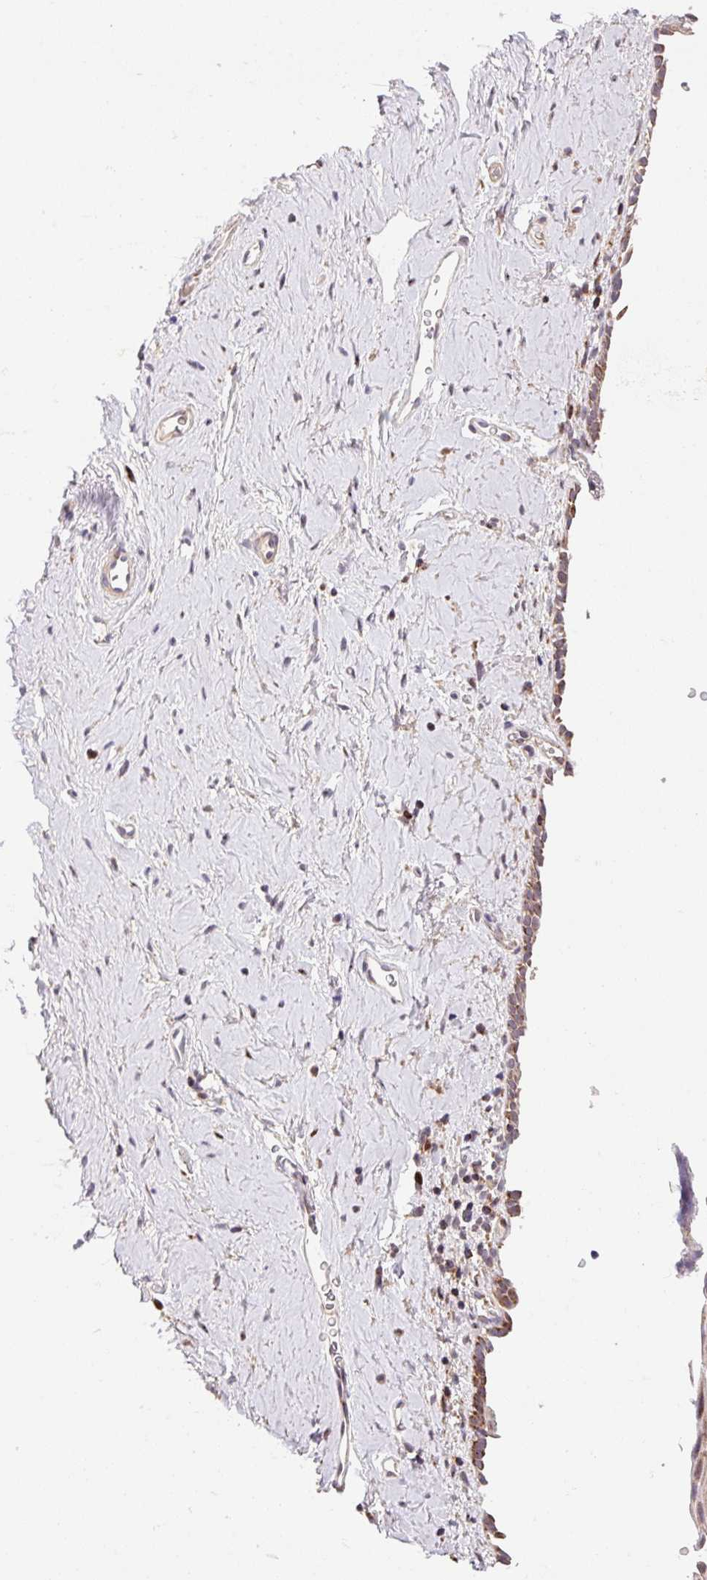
{"staining": {"intensity": "moderate", "quantity": "25%-75%", "location": "cytoplasmic/membranous"}, "tissue": "vagina", "cell_type": "Squamous epithelial cells", "image_type": "normal", "snomed": [{"axis": "morphology", "description": "Normal tissue, NOS"}, {"axis": "morphology", "description": "Adenocarcinoma, NOS"}, {"axis": "topography", "description": "Rectum"}, {"axis": "topography", "description": "Vagina"}, {"axis": "topography", "description": "Peripheral nerve tissue"}], "caption": "DAB immunohistochemical staining of benign vagina reveals moderate cytoplasmic/membranous protein positivity in about 25%-75% of squamous epithelial cells. The staining was performed using DAB (3,3'-diaminobenzidine) to visualize the protein expression in brown, while the nuclei were stained in blue with hematoxylin (Magnification: 20x).", "gene": "ENSG00000269547", "patient": {"sex": "female", "age": 71}}